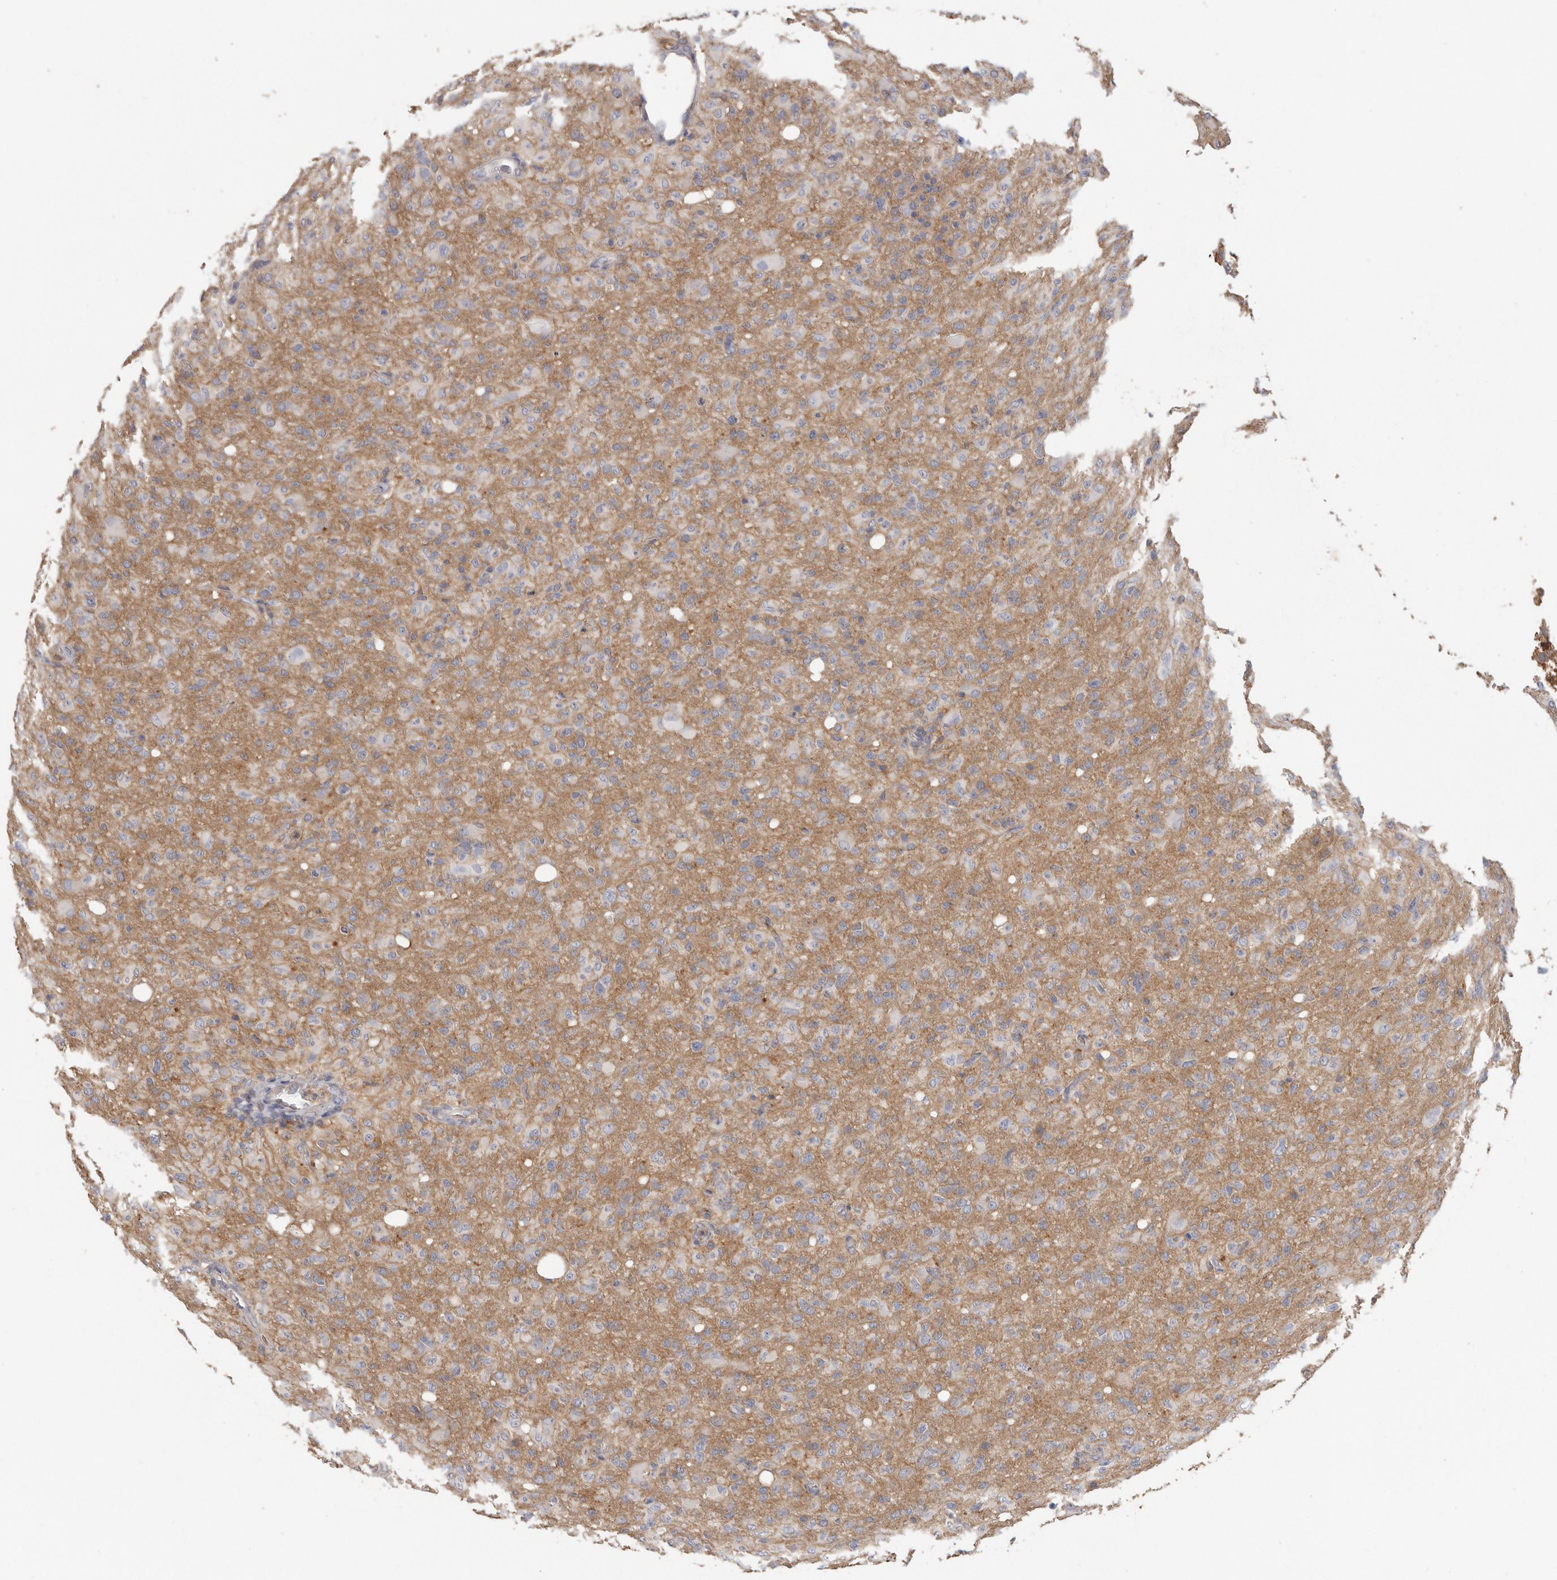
{"staining": {"intensity": "weak", "quantity": "<25%", "location": "cytoplasmic/membranous"}, "tissue": "glioma", "cell_type": "Tumor cells", "image_type": "cancer", "snomed": [{"axis": "morphology", "description": "Glioma, malignant, High grade"}, {"axis": "topography", "description": "Brain"}], "caption": "IHC histopathology image of neoplastic tissue: human glioma stained with DAB (3,3'-diaminobenzidine) displays no significant protein staining in tumor cells.", "gene": "WDTC1", "patient": {"sex": "female", "age": 57}}